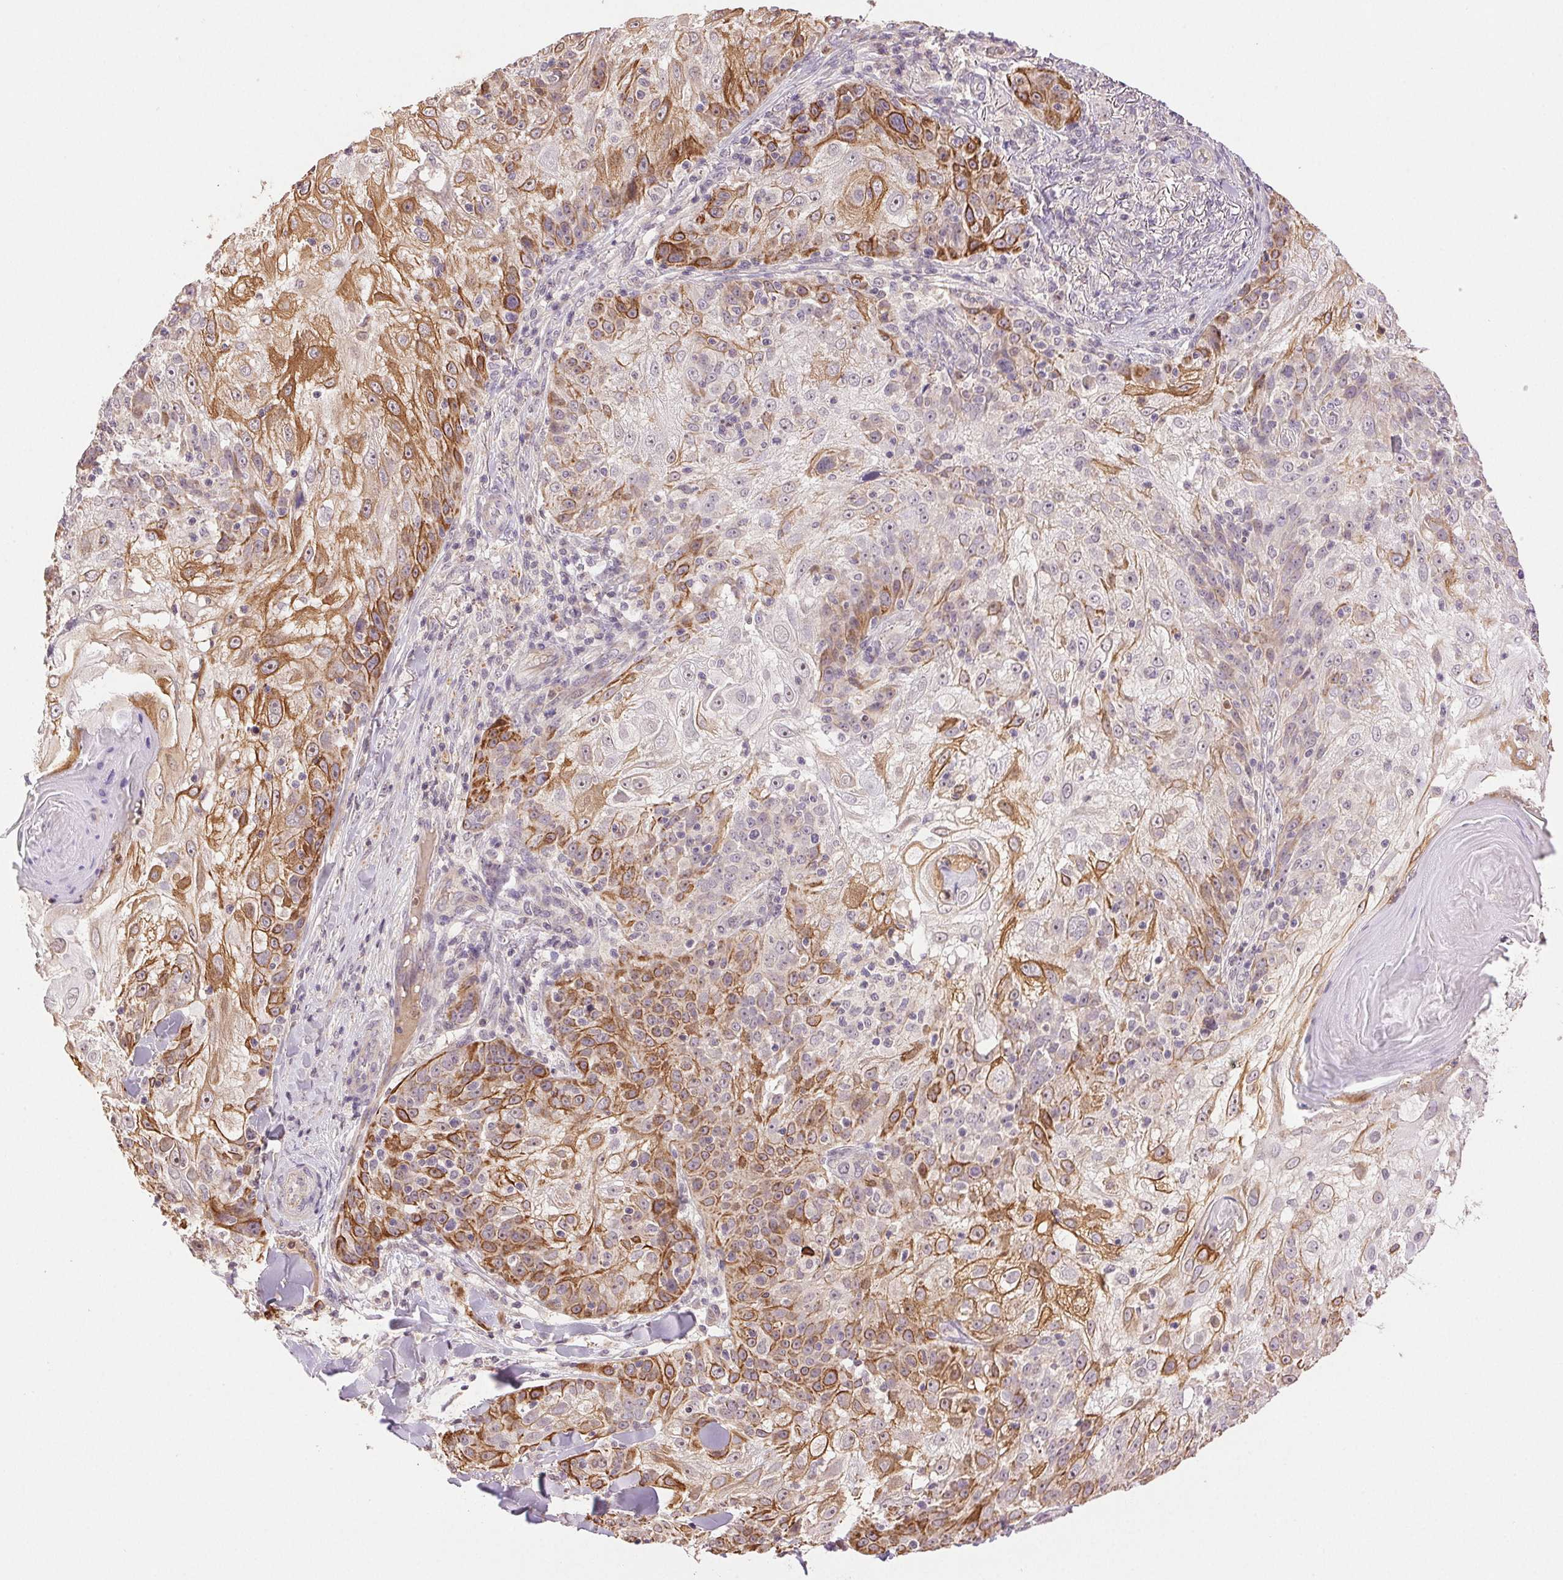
{"staining": {"intensity": "moderate", "quantity": "25%-75%", "location": "cytoplasmic/membranous"}, "tissue": "skin cancer", "cell_type": "Tumor cells", "image_type": "cancer", "snomed": [{"axis": "morphology", "description": "Normal tissue, NOS"}, {"axis": "morphology", "description": "Squamous cell carcinoma, NOS"}, {"axis": "topography", "description": "Skin"}], "caption": "Immunohistochemistry (IHC) (DAB) staining of human skin cancer (squamous cell carcinoma) reveals moderate cytoplasmic/membranous protein expression in about 25%-75% of tumor cells. Immunohistochemistry stains the protein of interest in brown and the nuclei are stained blue.", "gene": "TMEM253", "patient": {"sex": "female", "age": 83}}